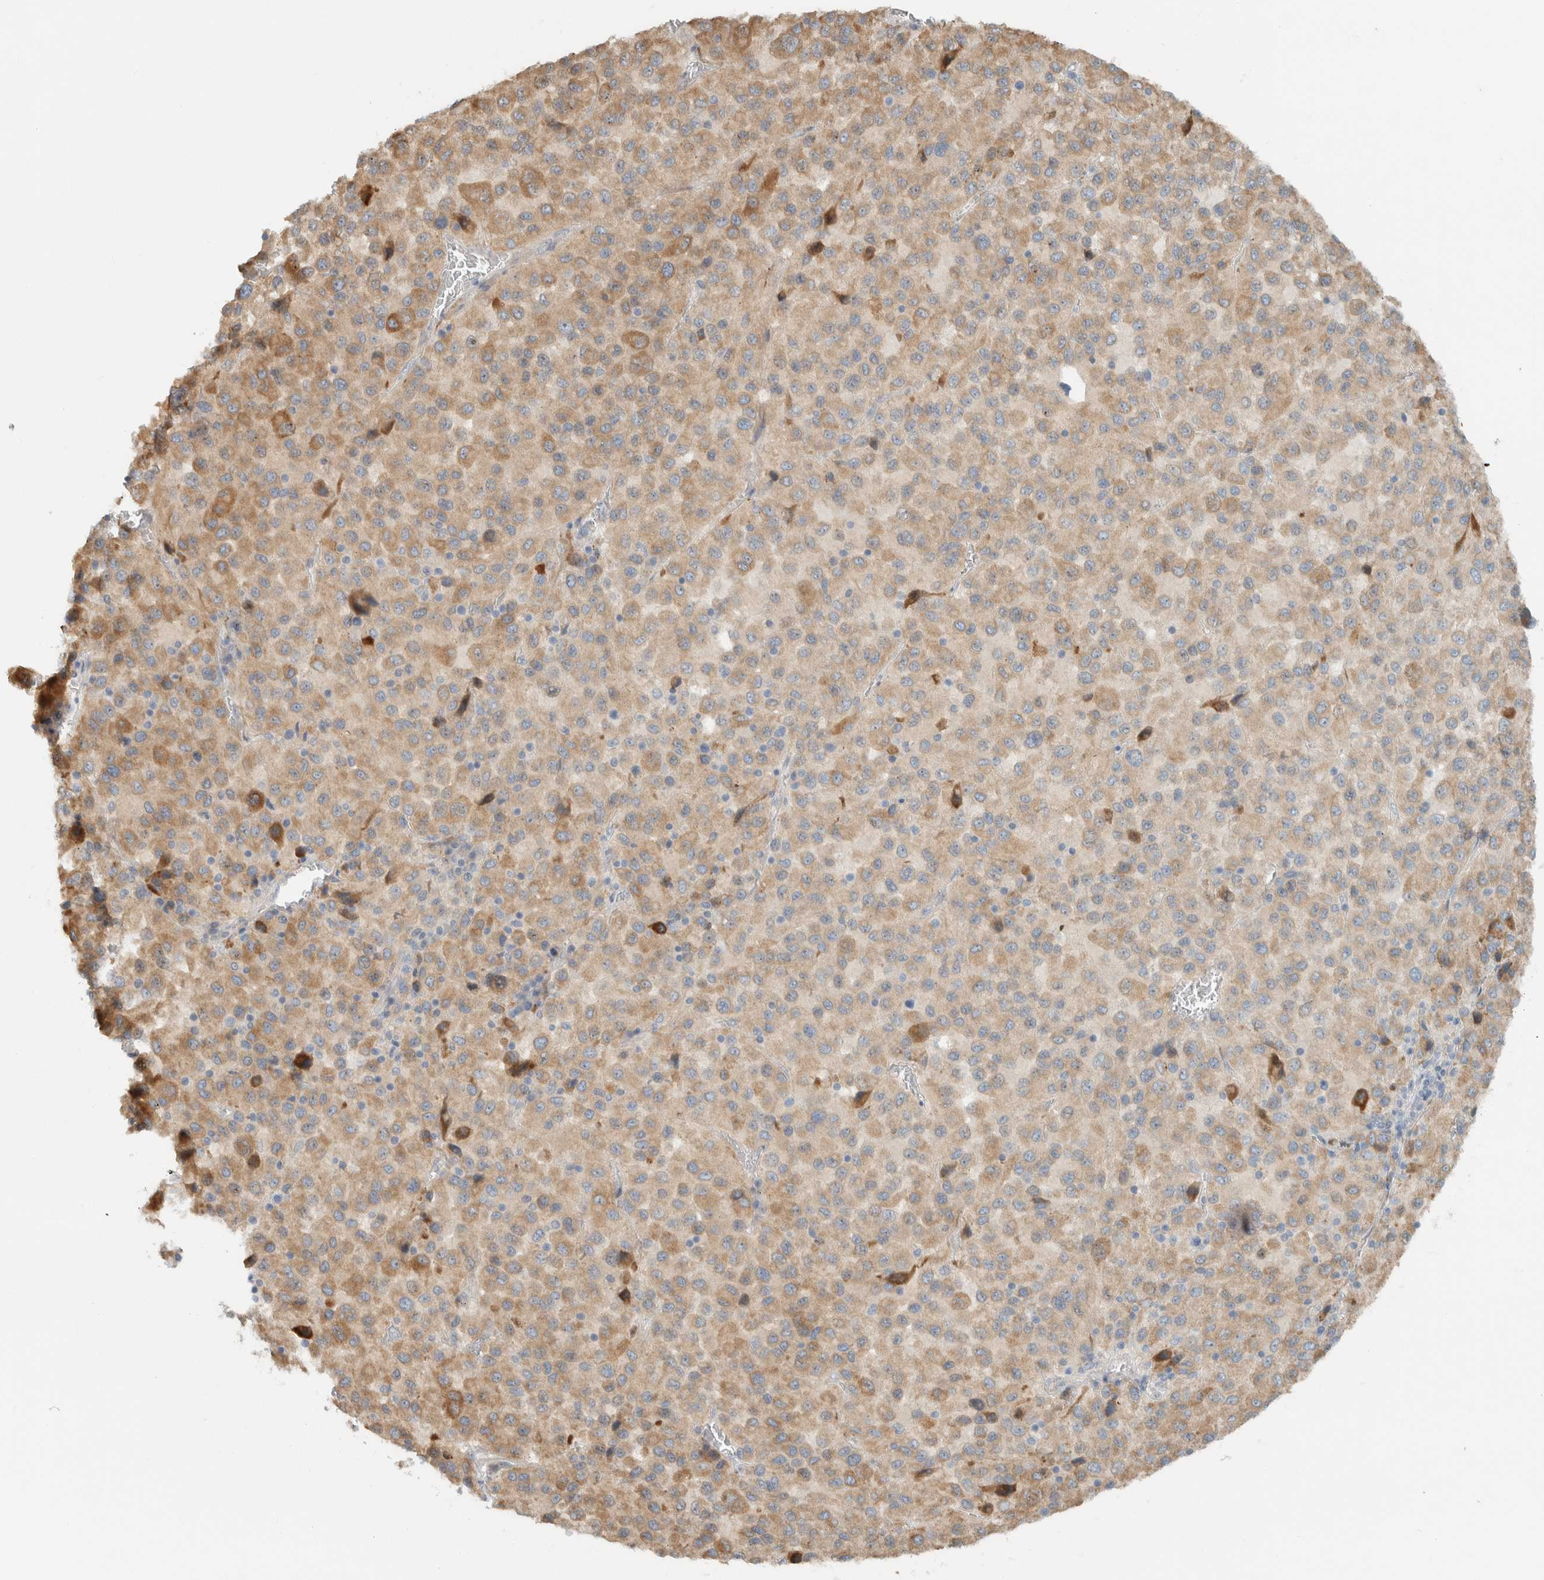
{"staining": {"intensity": "weak", "quantity": ">75%", "location": "cytoplasmic/membranous"}, "tissue": "melanoma", "cell_type": "Tumor cells", "image_type": "cancer", "snomed": [{"axis": "morphology", "description": "Malignant melanoma, Metastatic site"}, {"axis": "topography", "description": "Lung"}], "caption": "Melanoma stained with immunohistochemistry reveals weak cytoplasmic/membranous expression in approximately >75% of tumor cells.", "gene": "HGS", "patient": {"sex": "male", "age": 64}}